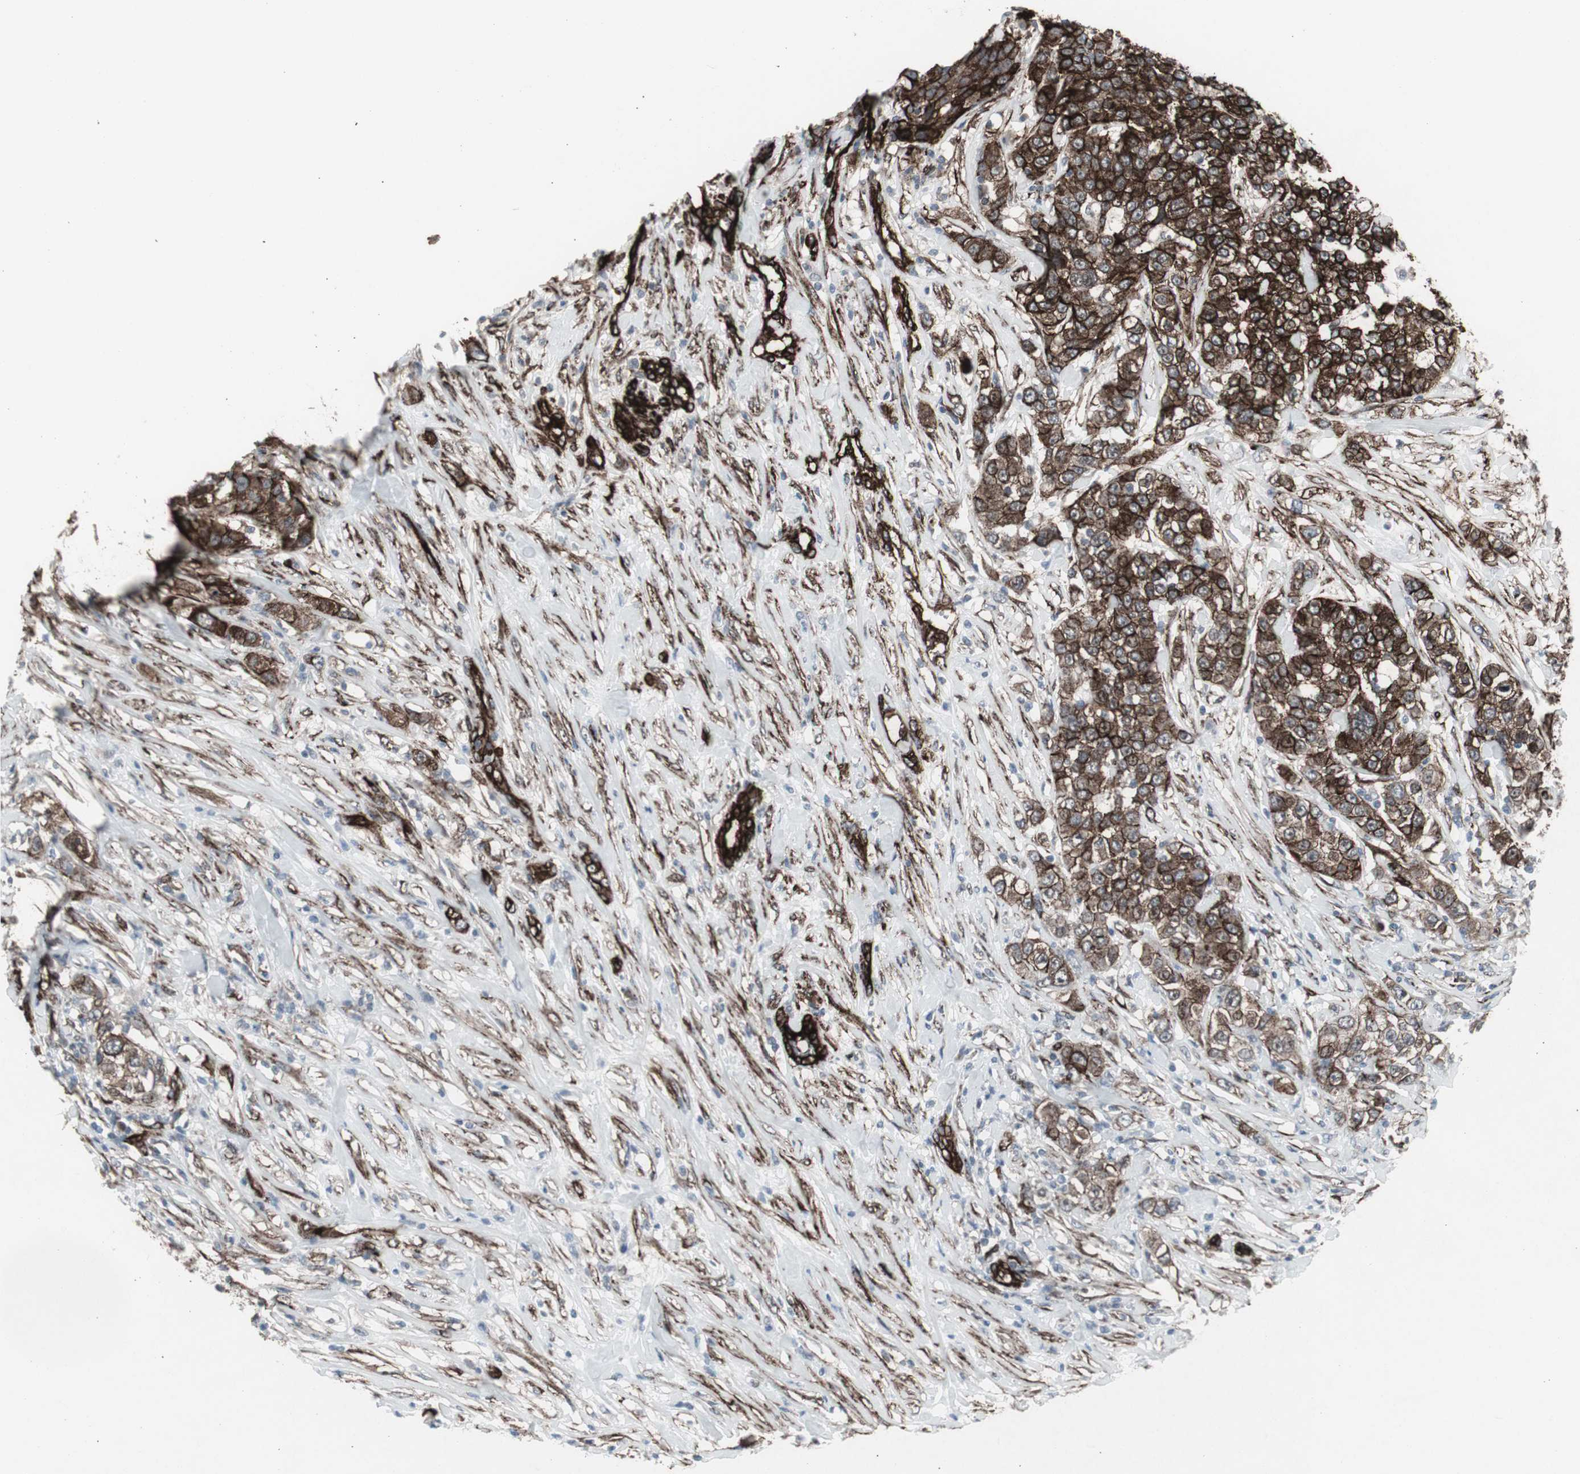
{"staining": {"intensity": "strong", "quantity": ">75%", "location": "cytoplasmic/membranous"}, "tissue": "urothelial cancer", "cell_type": "Tumor cells", "image_type": "cancer", "snomed": [{"axis": "morphology", "description": "Urothelial carcinoma, High grade"}, {"axis": "topography", "description": "Urinary bladder"}], "caption": "Strong cytoplasmic/membranous protein positivity is present in approximately >75% of tumor cells in high-grade urothelial carcinoma. The staining is performed using DAB (3,3'-diaminobenzidine) brown chromogen to label protein expression. The nuclei are counter-stained blue using hematoxylin.", "gene": "PDGFA", "patient": {"sex": "female", "age": 80}}